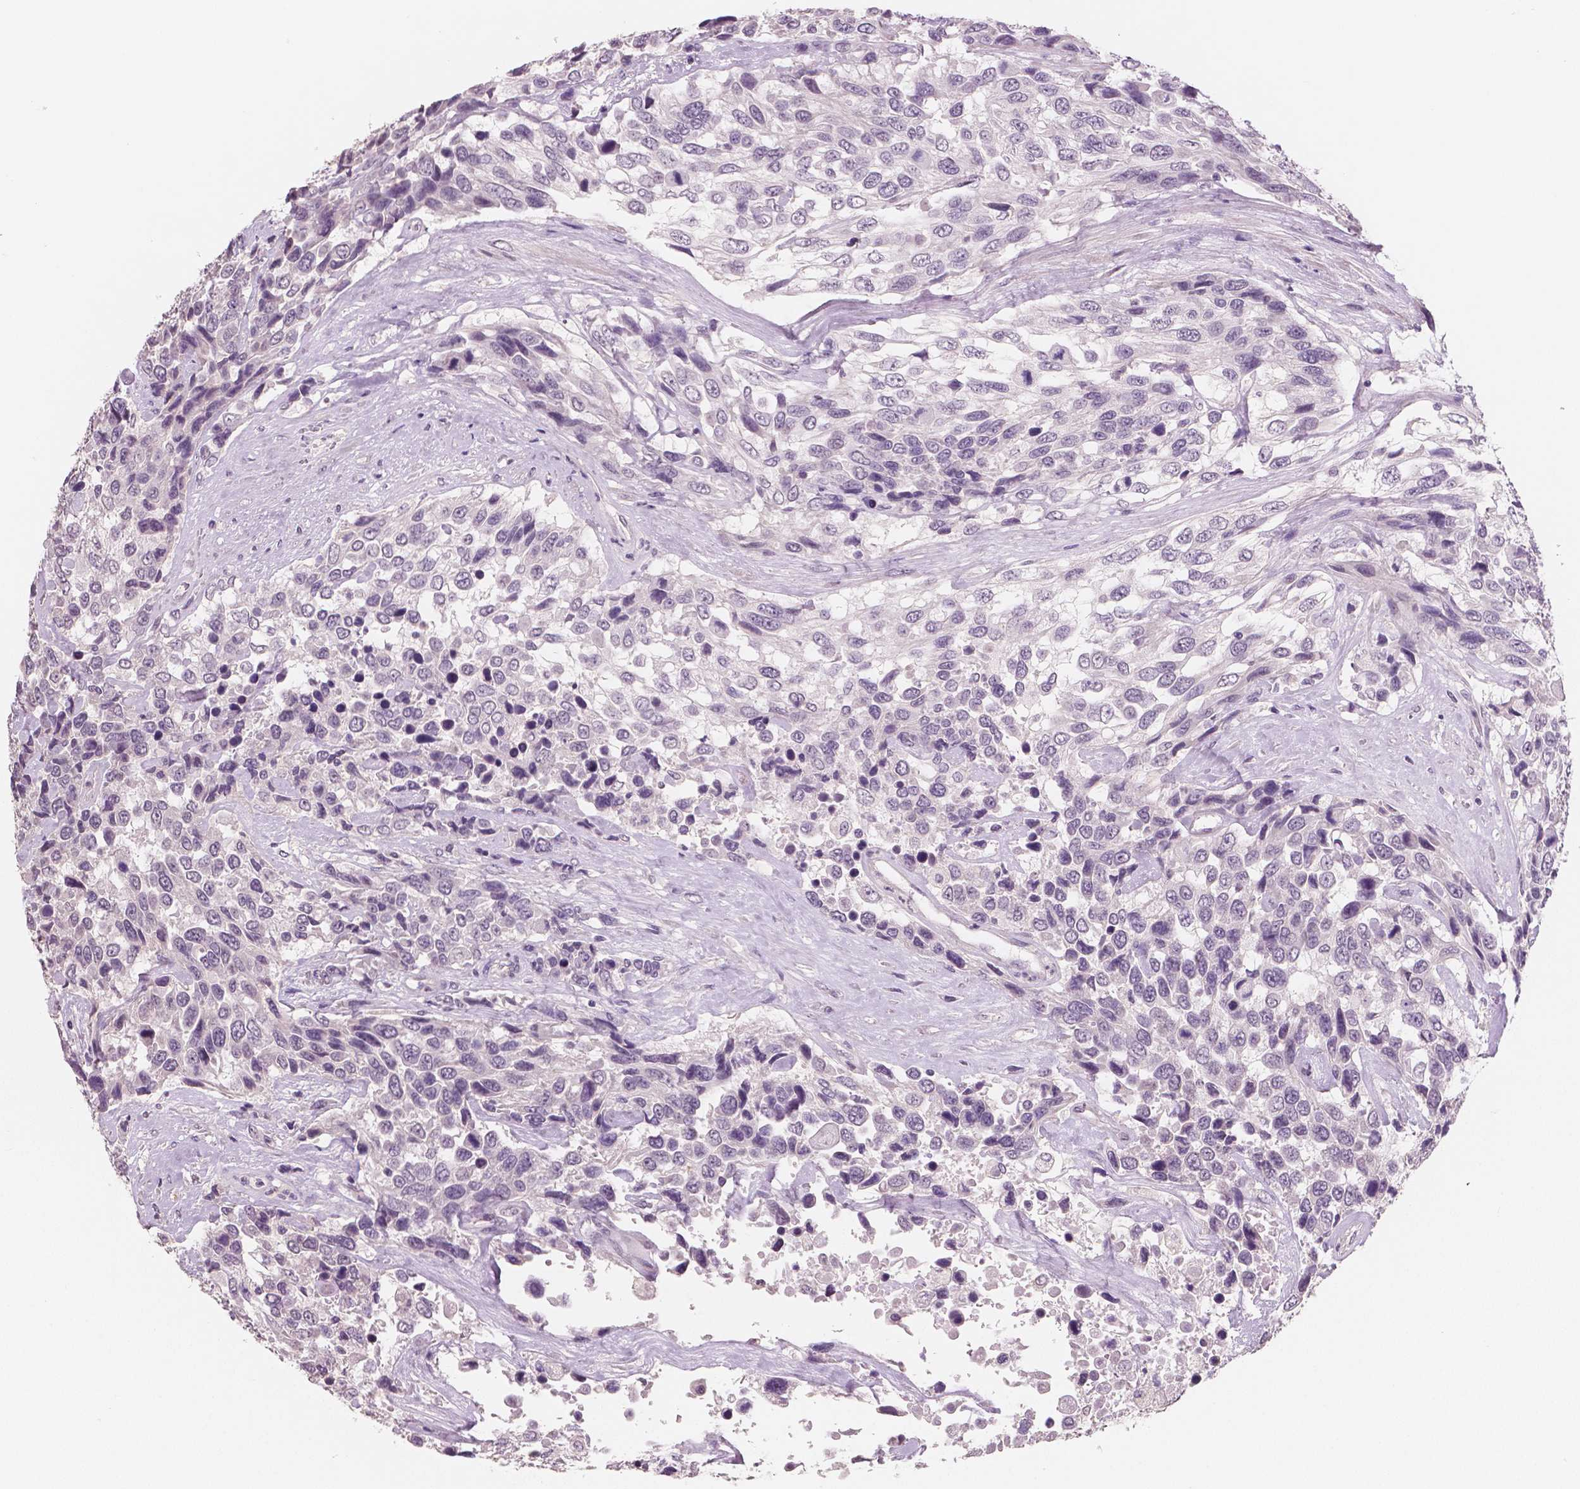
{"staining": {"intensity": "negative", "quantity": "none", "location": "none"}, "tissue": "urothelial cancer", "cell_type": "Tumor cells", "image_type": "cancer", "snomed": [{"axis": "morphology", "description": "Urothelial carcinoma, High grade"}, {"axis": "topography", "description": "Urinary bladder"}], "caption": "Urothelial cancer stained for a protein using immunohistochemistry demonstrates no staining tumor cells.", "gene": "NECAB1", "patient": {"sex": "female", "age": 70}}